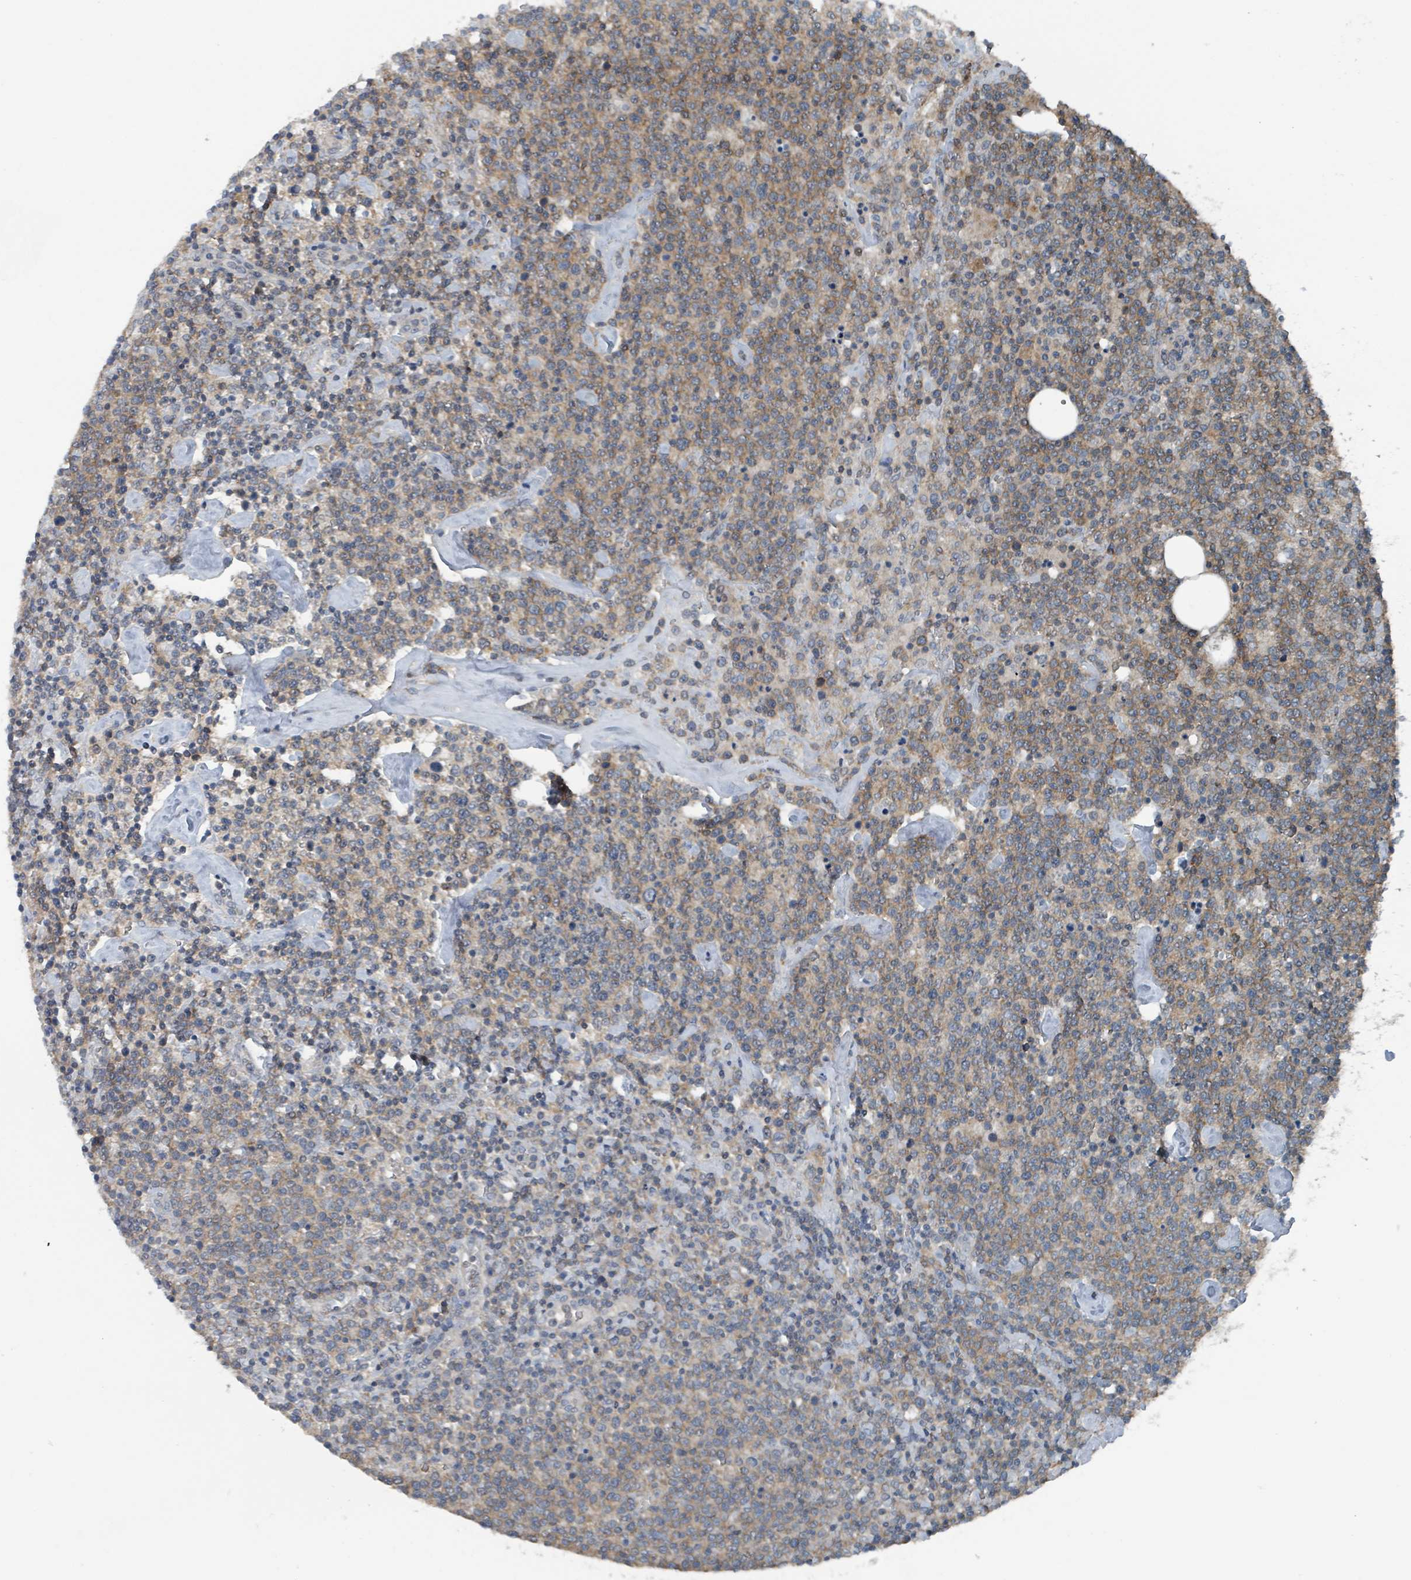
{"staining": {"intensity": "moderate", "quantity": "25%-75%", "location": "cytoplasmic/membranous"}, "tissue": "lymphoma", "cell_type": "Tumor cells", "image_type": "cancer", "snomed": [{"axis": "morphology", "description": "Malignant lymphoma, non-Hodgkin's type, High grade"}, {"axis": "topography", "description": "Lymph node"}], "caption": "Tumor cells show medium levels of moderate cytoplasmic/membranous staining in approximately 25%-75% of cells in human lymphoma.", "gene": "ACBD4", "patient": {"sex": "male", "age": 61}}